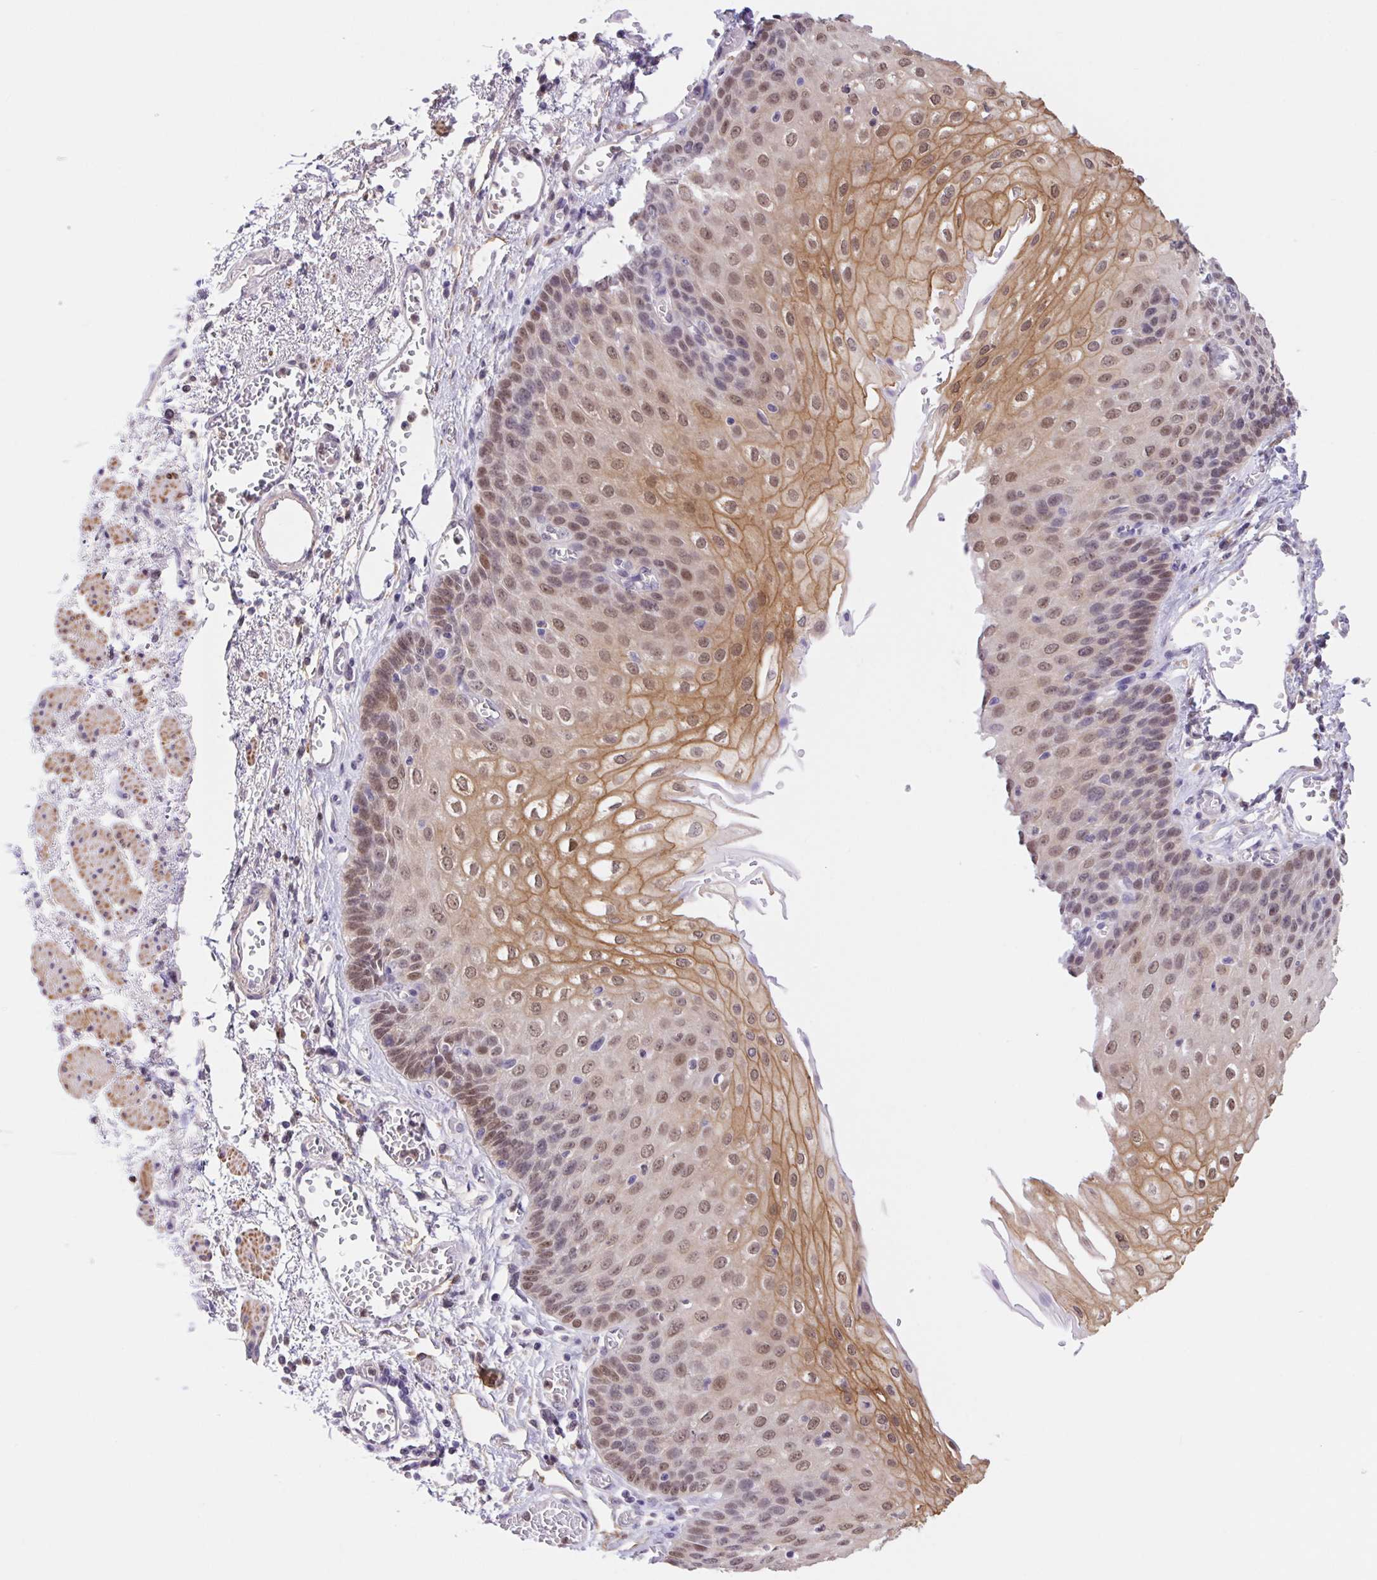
{"staining": {"intensity": "moderate", "quantity": ">75%", "location": "cytoplasmic/membranous,nuclear"}, "tissue": "esophagus", "cell_type": "Squamous epithelial cells", "image_type": "normal", "snomed": [{"axis": "morphology", "description": "Normal tissue, NOS"}, {"axis": "morphology", "description": "Adenocarcinoma, NOS"}, {"axis": "topography", "description": "Esophagus"}], "caption": "High-power microscopy captured an immunohistochemistry (IHC) photomicrograph of unremarkable esophagus, revealing moderate cytoplasmic/membranous,nuclear staining in approximately >75% of squamous epithelial cells. (brown staining indicates protein expression, while blue staining denotes nuclei).", "gene": "L3MBTL4", "patient": {"sex": "male", "age": 81}}